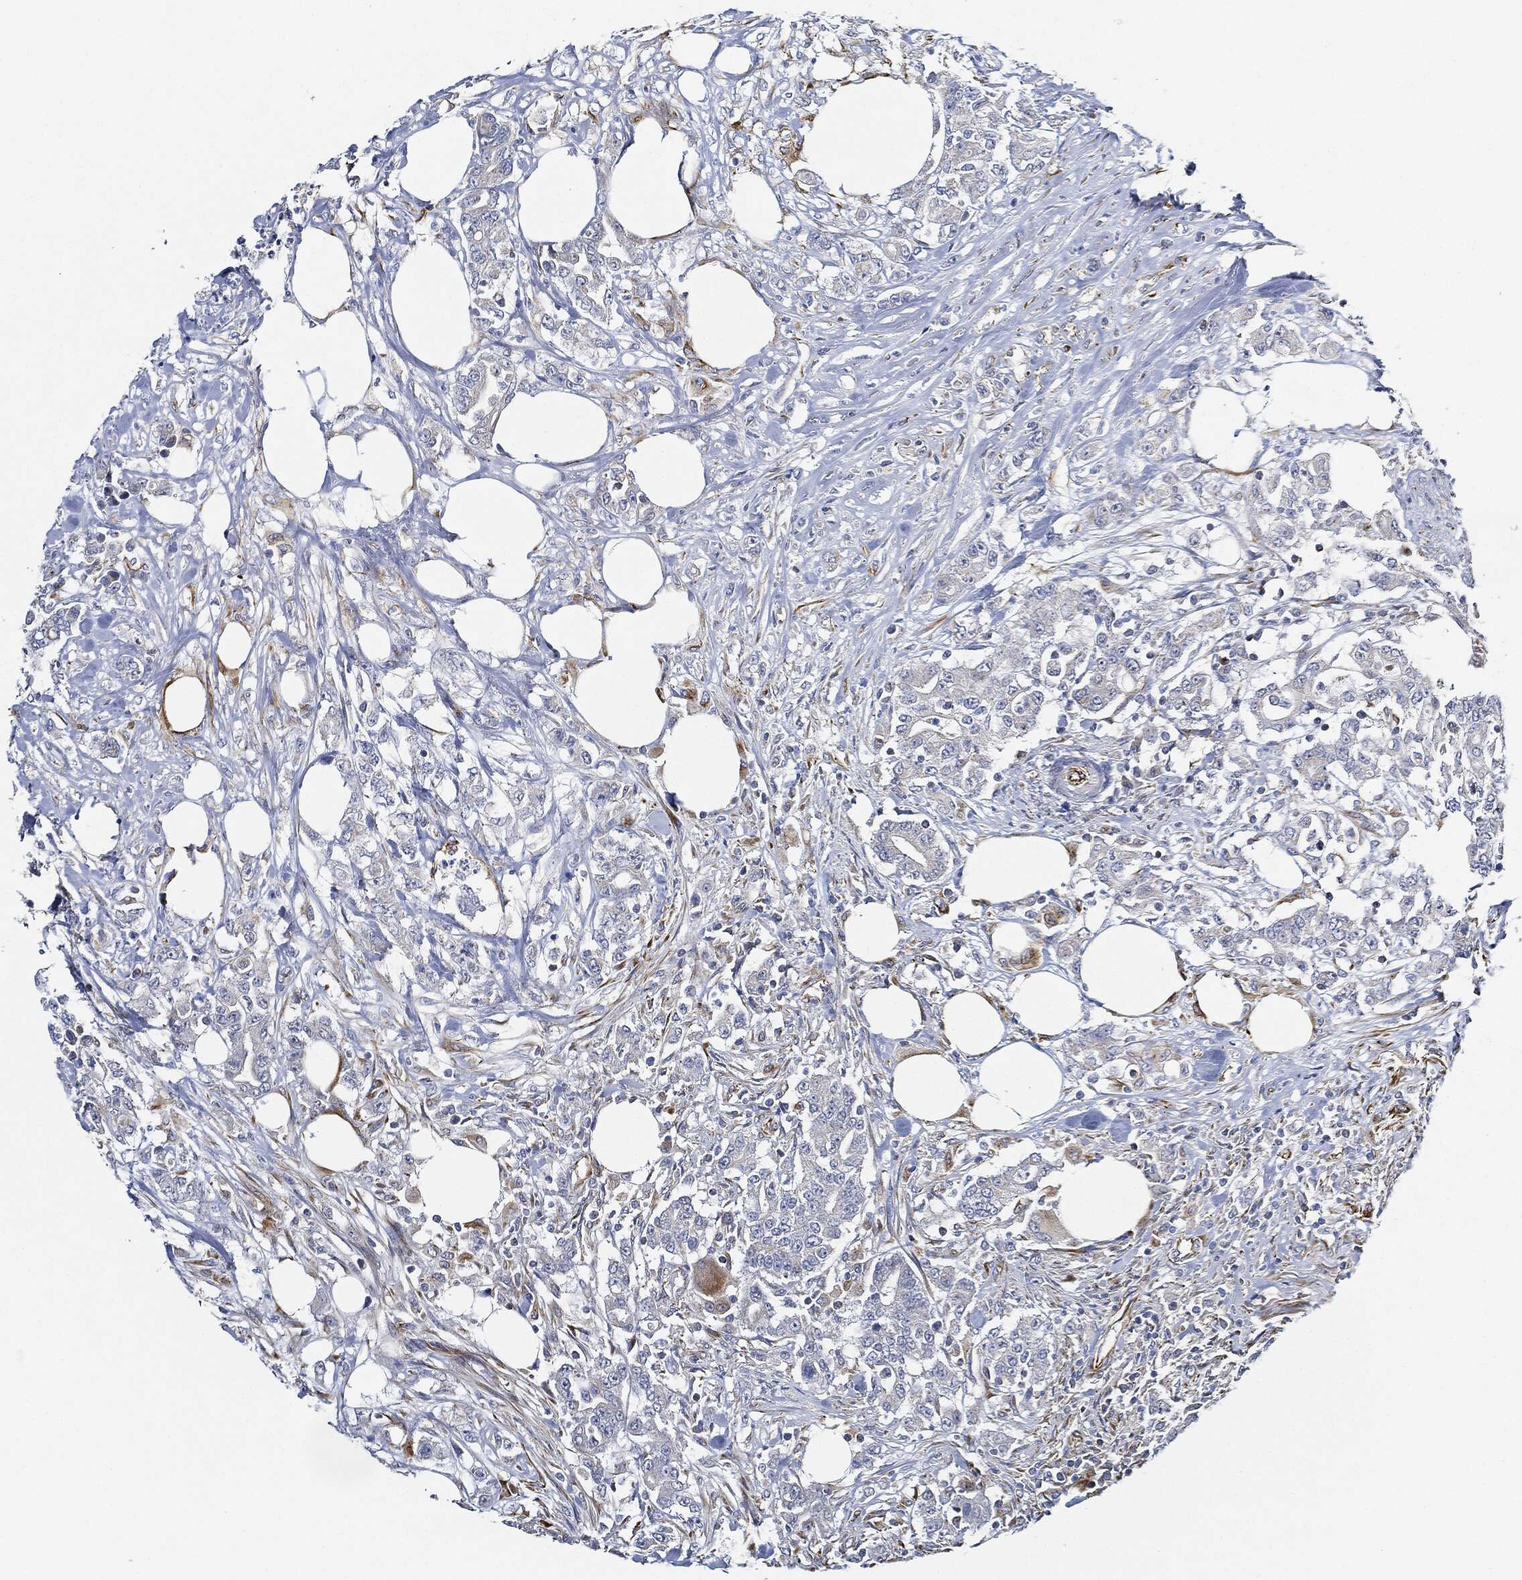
{"staining": {"intensity": "negative", "quantity": "none", "location": "none"}, "tissue": "colorectal cancer", "cell_type": "Tumor cells", "image_type": "cancer", "snomed": [{"axis": "morphology", "description": "Adenocarcinoma, NOS"}, {"axis": "topography", "description": "Colon"}], "caption": "Tumor cells are negative for protein expression in human colorectal adenocarcinoma.", "gene": "THSD1", "patient": {"sex": "female", "age": 48}}